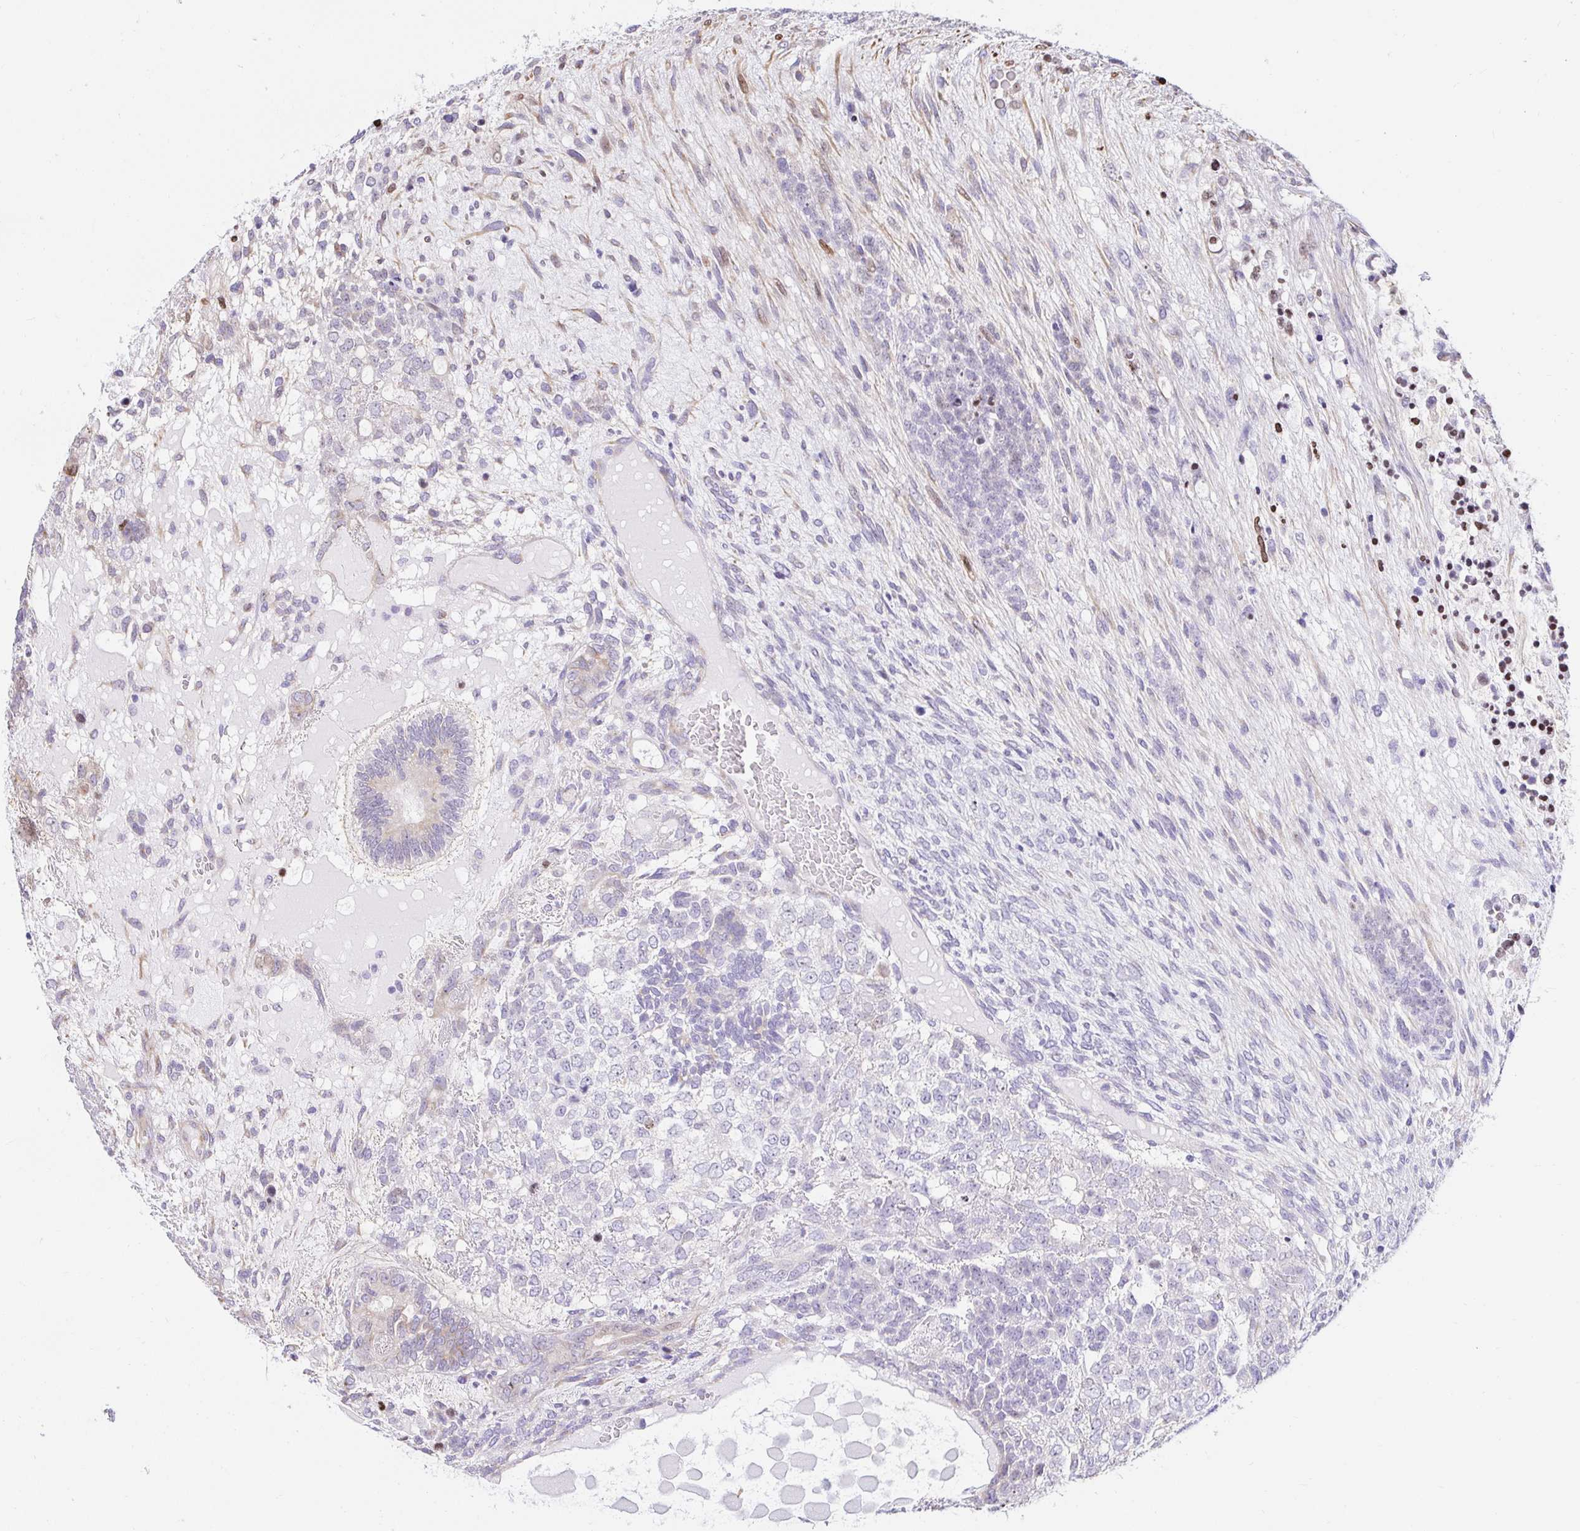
{"staining": {"intensity": "negative", "quantity": "none", "location": "none"}, "tissue": "testis cancer", "cell_type": "Tumor cells", "image_type": "cancer", "snomed": [{"axis": "morphology", "description": "Carcinoma, Embryonal, NOS"}, {"axis": "topography", "description": "Testis"}], "caption": "Immunohistochemistry (IHC) micrograph of human testis cancer stained for a protein (brown), which shows no expression in tumor cells.", "gene": "CAPSL", "patient": {"sex": "male", "age": 23}}